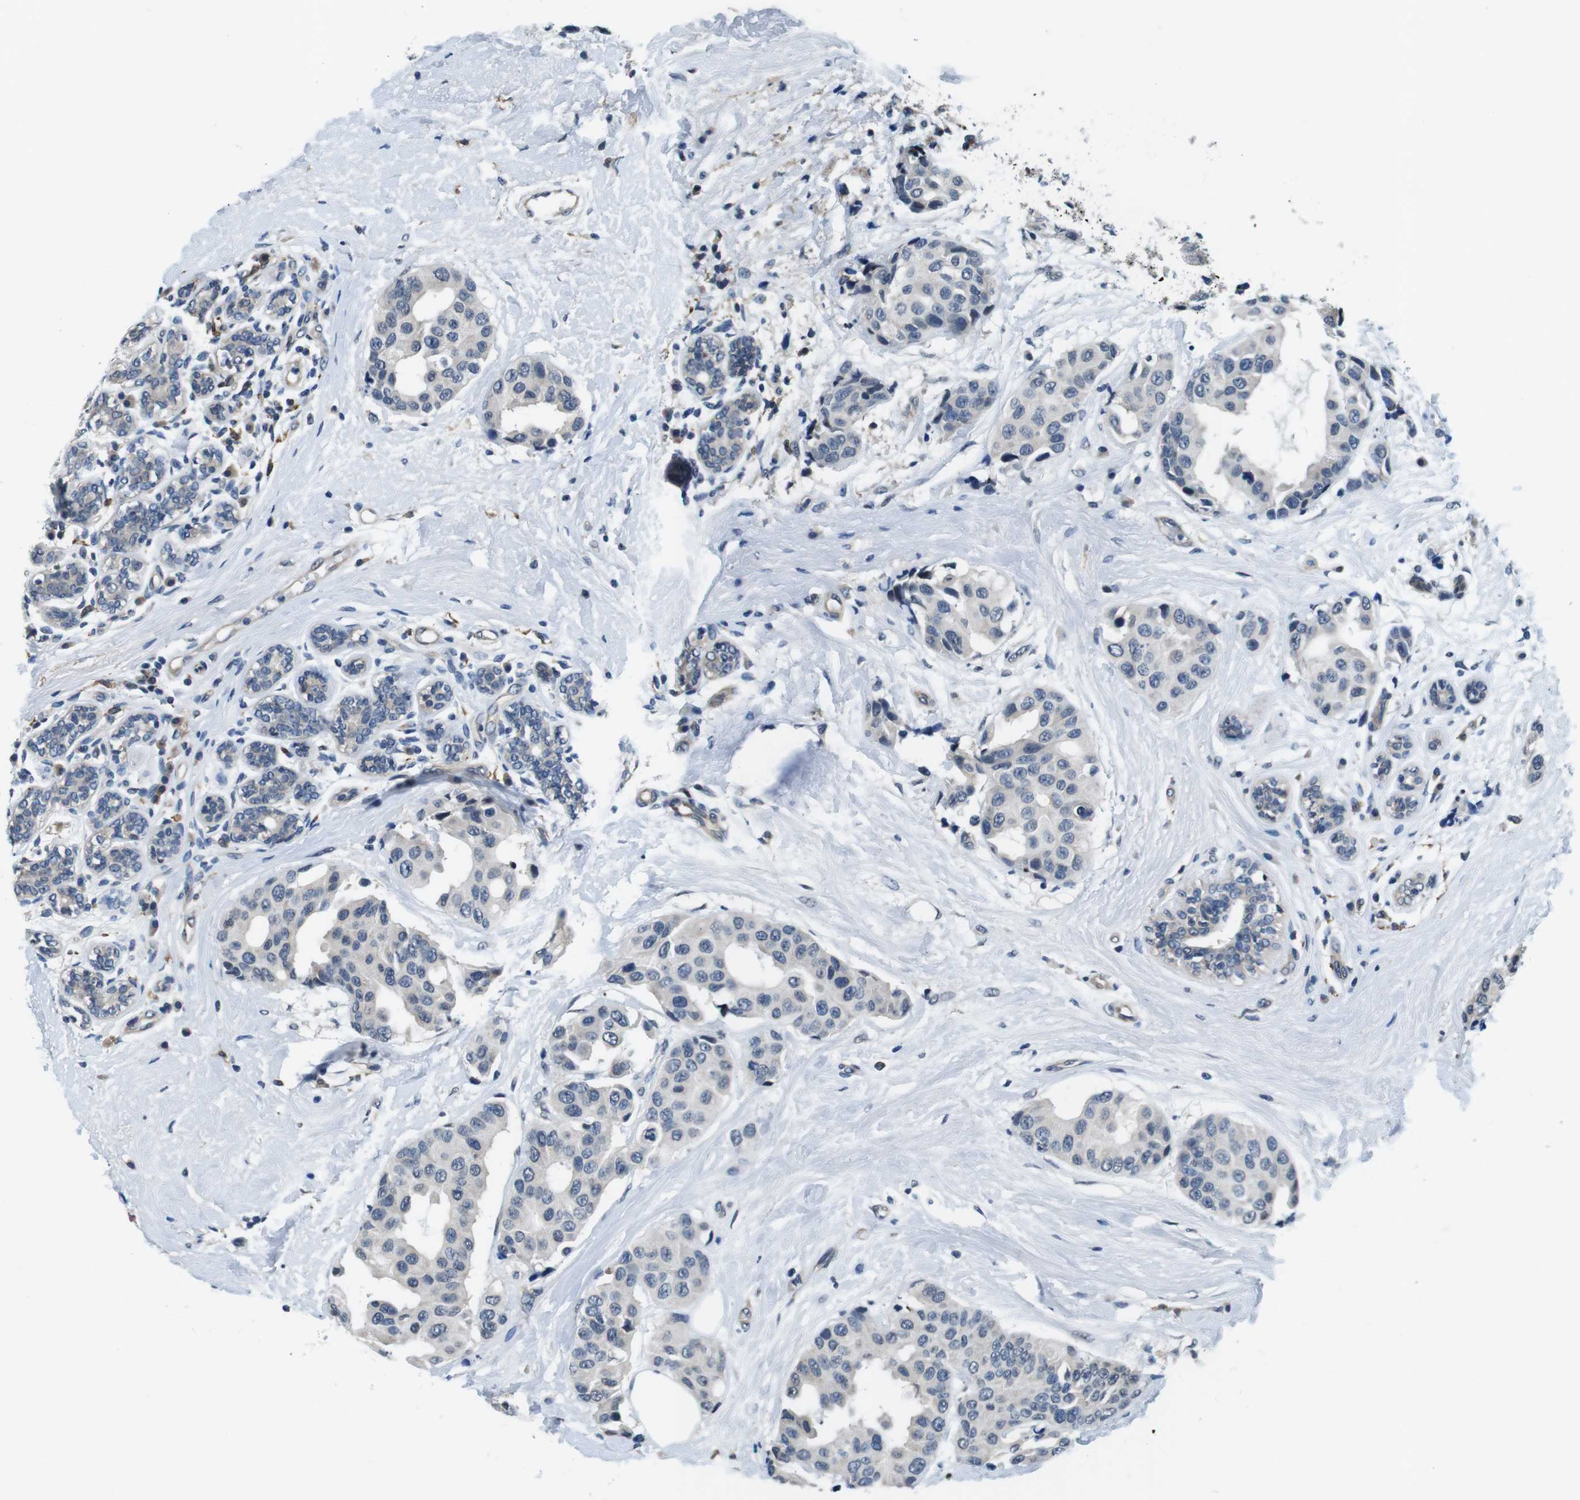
{"staining": {"intensity": "negative", "quantity": "none", "location": "none"}, "tissue": "breast cancer", "cell_type": "Tumor cells", "image_type": "cancer", "snomed": [{"axis": "morphology", "description": "Normal tissue, NOS"}, {"axis": "morphology", "description": "Duct carcinoma"}, {"axis": "topography", "description": "Breast"}], "caption": "The histopathology image displays no staining of tumor cells in breast intraductal carcinoma.", "gene": "CD163L1", "patient": {"sex": "female", "age": 39}}